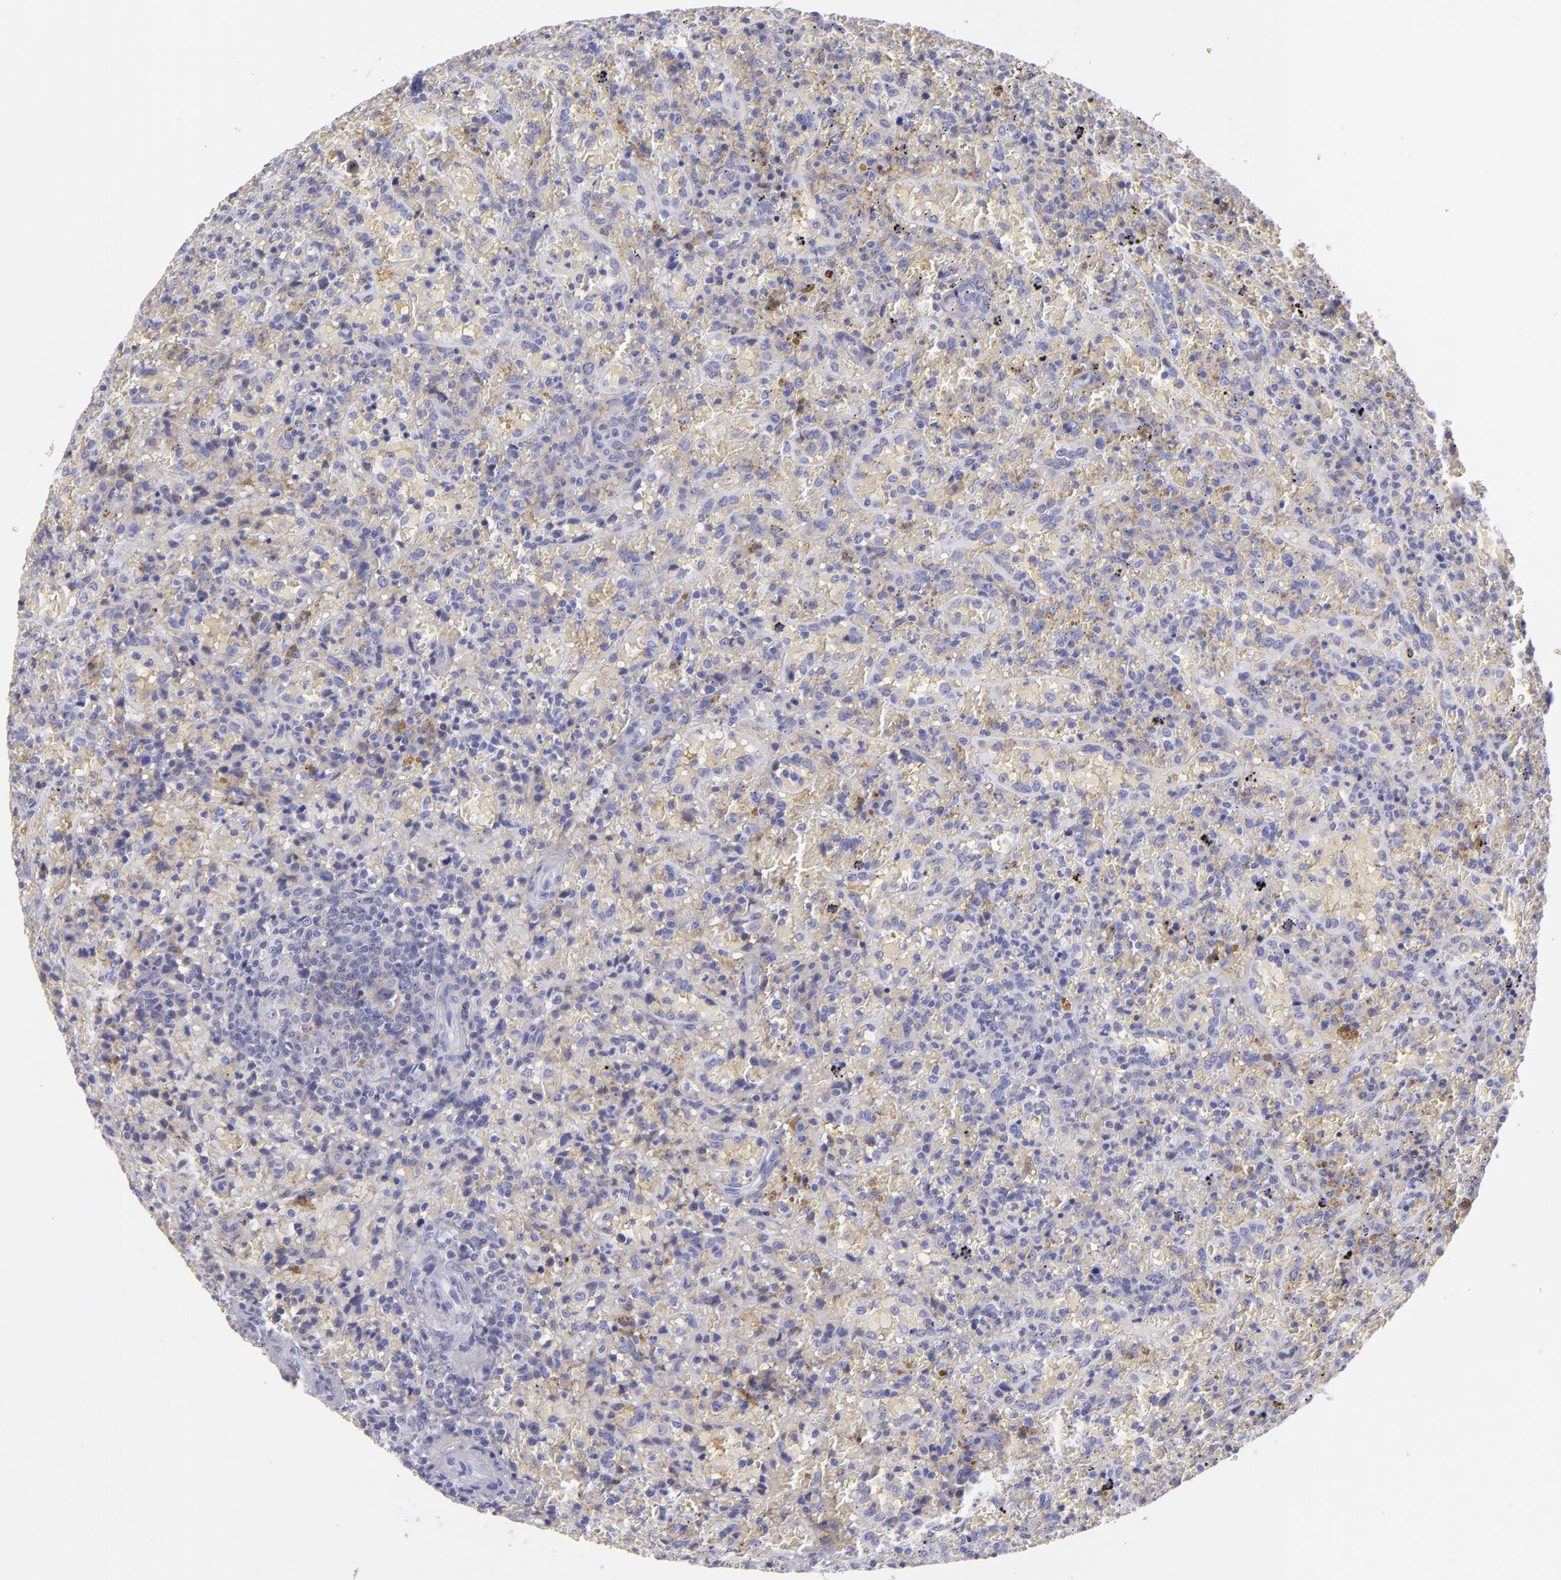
{"staining": {"intensity": "negative", "quantity": "none", "location": "none"}, "tissue": "lymphoma", "cell_type": "Tumor cells", "image_type": "cancer", "snomed": [{"axis": "morphology", "description": "Malignant lymphoma, non-Hodgkin's type, High grade"}, {"axis": "topography", "description": "Spleen"}, {"axis": "topography", "description": "Lymph node"}], "caption": "High-grade malignant lymphoma, non-Hodgkin's type was stained to show a protein in brown. There is no significant staining in tumor cells.", "gene": "CD82", "patient": {"sex": "female", "age": 70}}